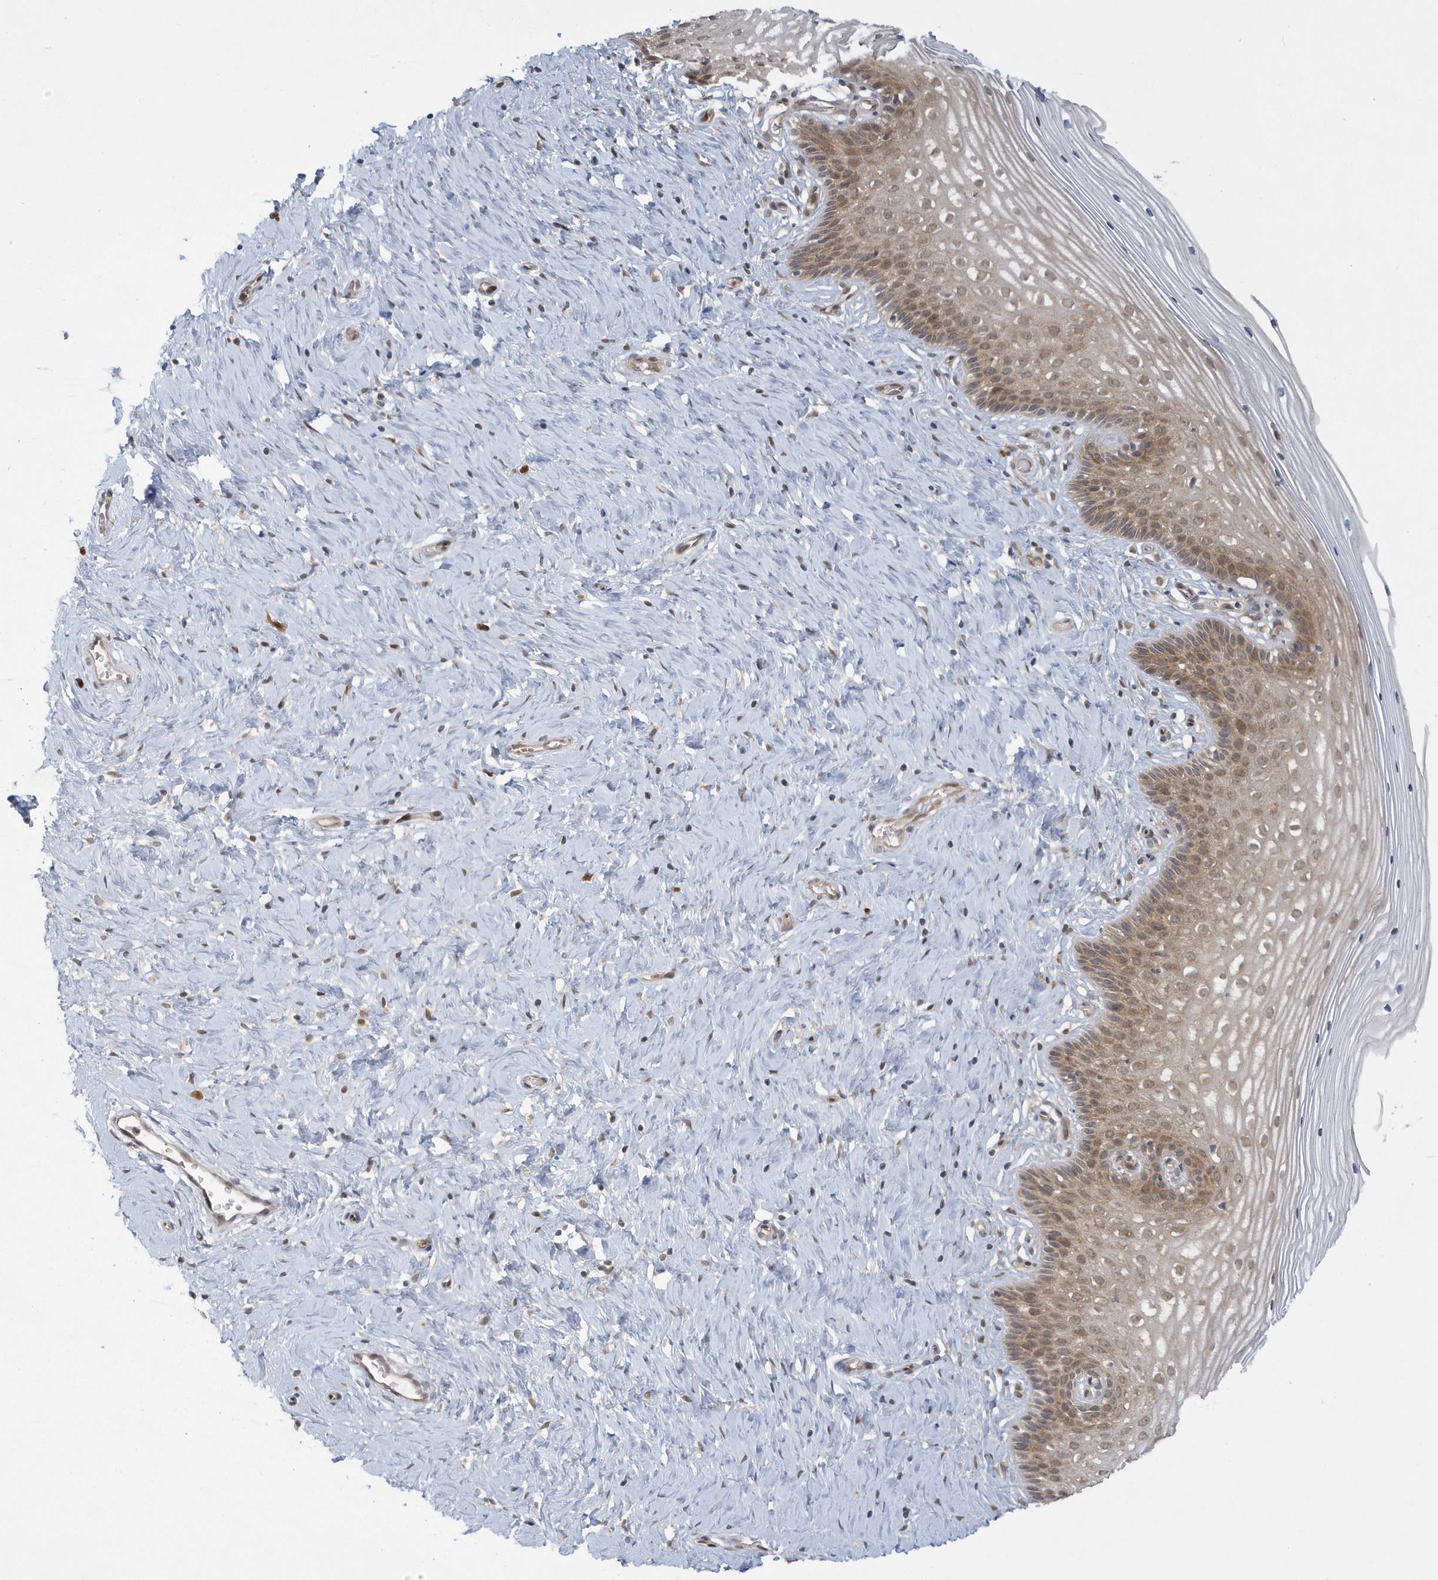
{"staining": {"intensity": "weak", "quantity": "25%-75%", "location": "cytoplasmic/membranous"}, "tissue": "cervix", "cell_type": "Glandular cells", "image_type": "normal", "snomed": [{"axis": "morphology", "description": "Normal tissue, NOS"}, {"axis": "topography", "description": "Cervix"}], "caption": "IHC image of benign human cervix stained for a protein (brown), which demonstrates low levels of weak cytoplasmic/membranous staining in about 25%-75% of glandular cells.", "gene": "ATG4A", "patient": {"sex": "female", "age": 33}}